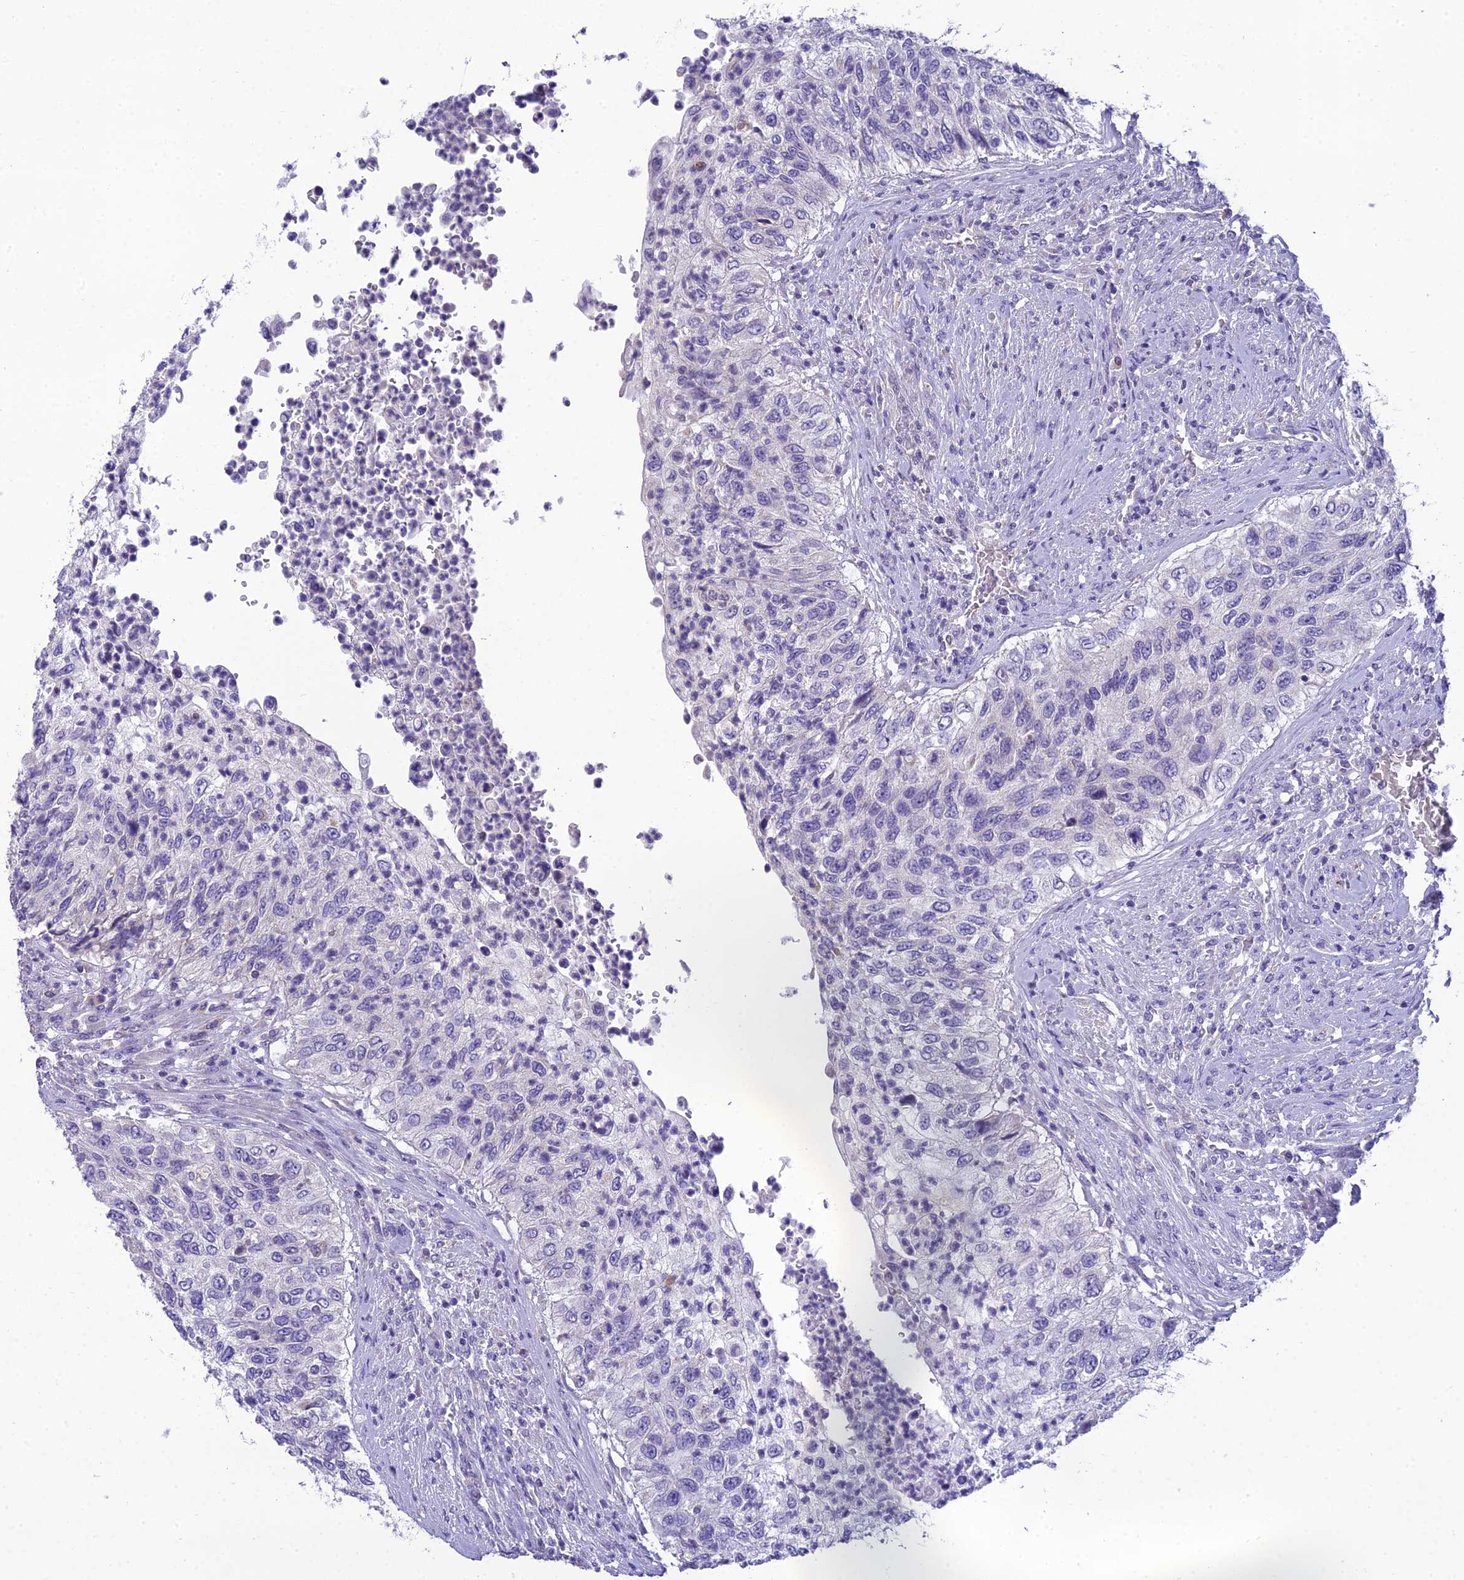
{"staining": {"intensity": "negative", "quantity": "none", "location": "none"}, "tissue": "urothelial cancer", "cell_type": "Tumor cells", "image_type": "cancer", "snomed": [{"axis": "morphology", "description": "Urothelial carcinoma, High grade"}, {"axis": "topography", "description": "Urinary bladder"}], "caption": "There is no significant staining in tumor cells of urothelial carcinoma (high-grade).", "gene": "MIIP", "patient": {"sex": "female", "age": 60}}